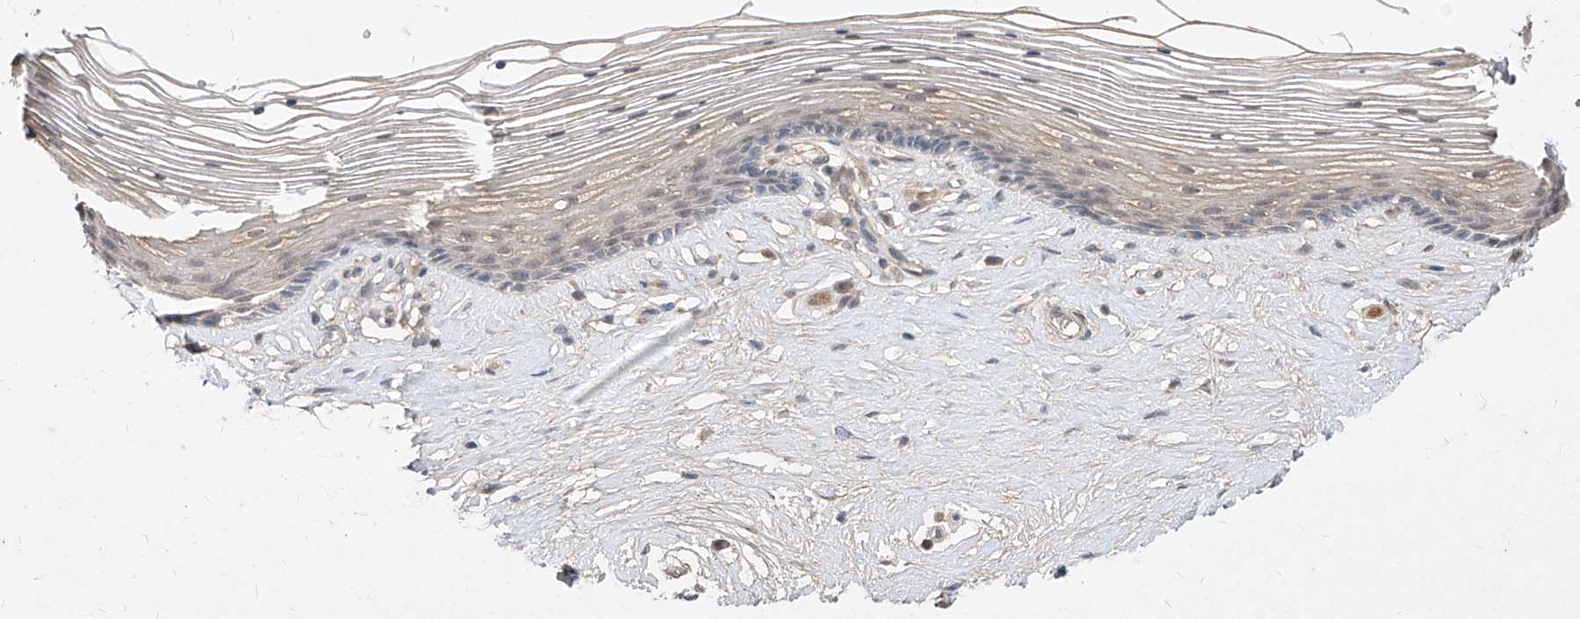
{"staining": {"intensity": "negative", "quantity": "none", "location": "none"}, "tissue": "vagina", "cell_type": "Squamous epithelial cells", "image_type": "normal", "snomed": [{"axis": "morphology", "description": "Normal tissue, NOS"}, {"axis": "topography", "description": "Vagina"}], "caption": "Immunohistochemistry of benign human vagina displays no staining in squamous epithelial cells. (Stains: DAB (3,3'-diaminobenzidine) IHC with hematoxylin counter stain, Microscopy: brightfield microscopy at high magnification).", "gene": "C4A", "patient": {"sex": "female", "age": 46}}